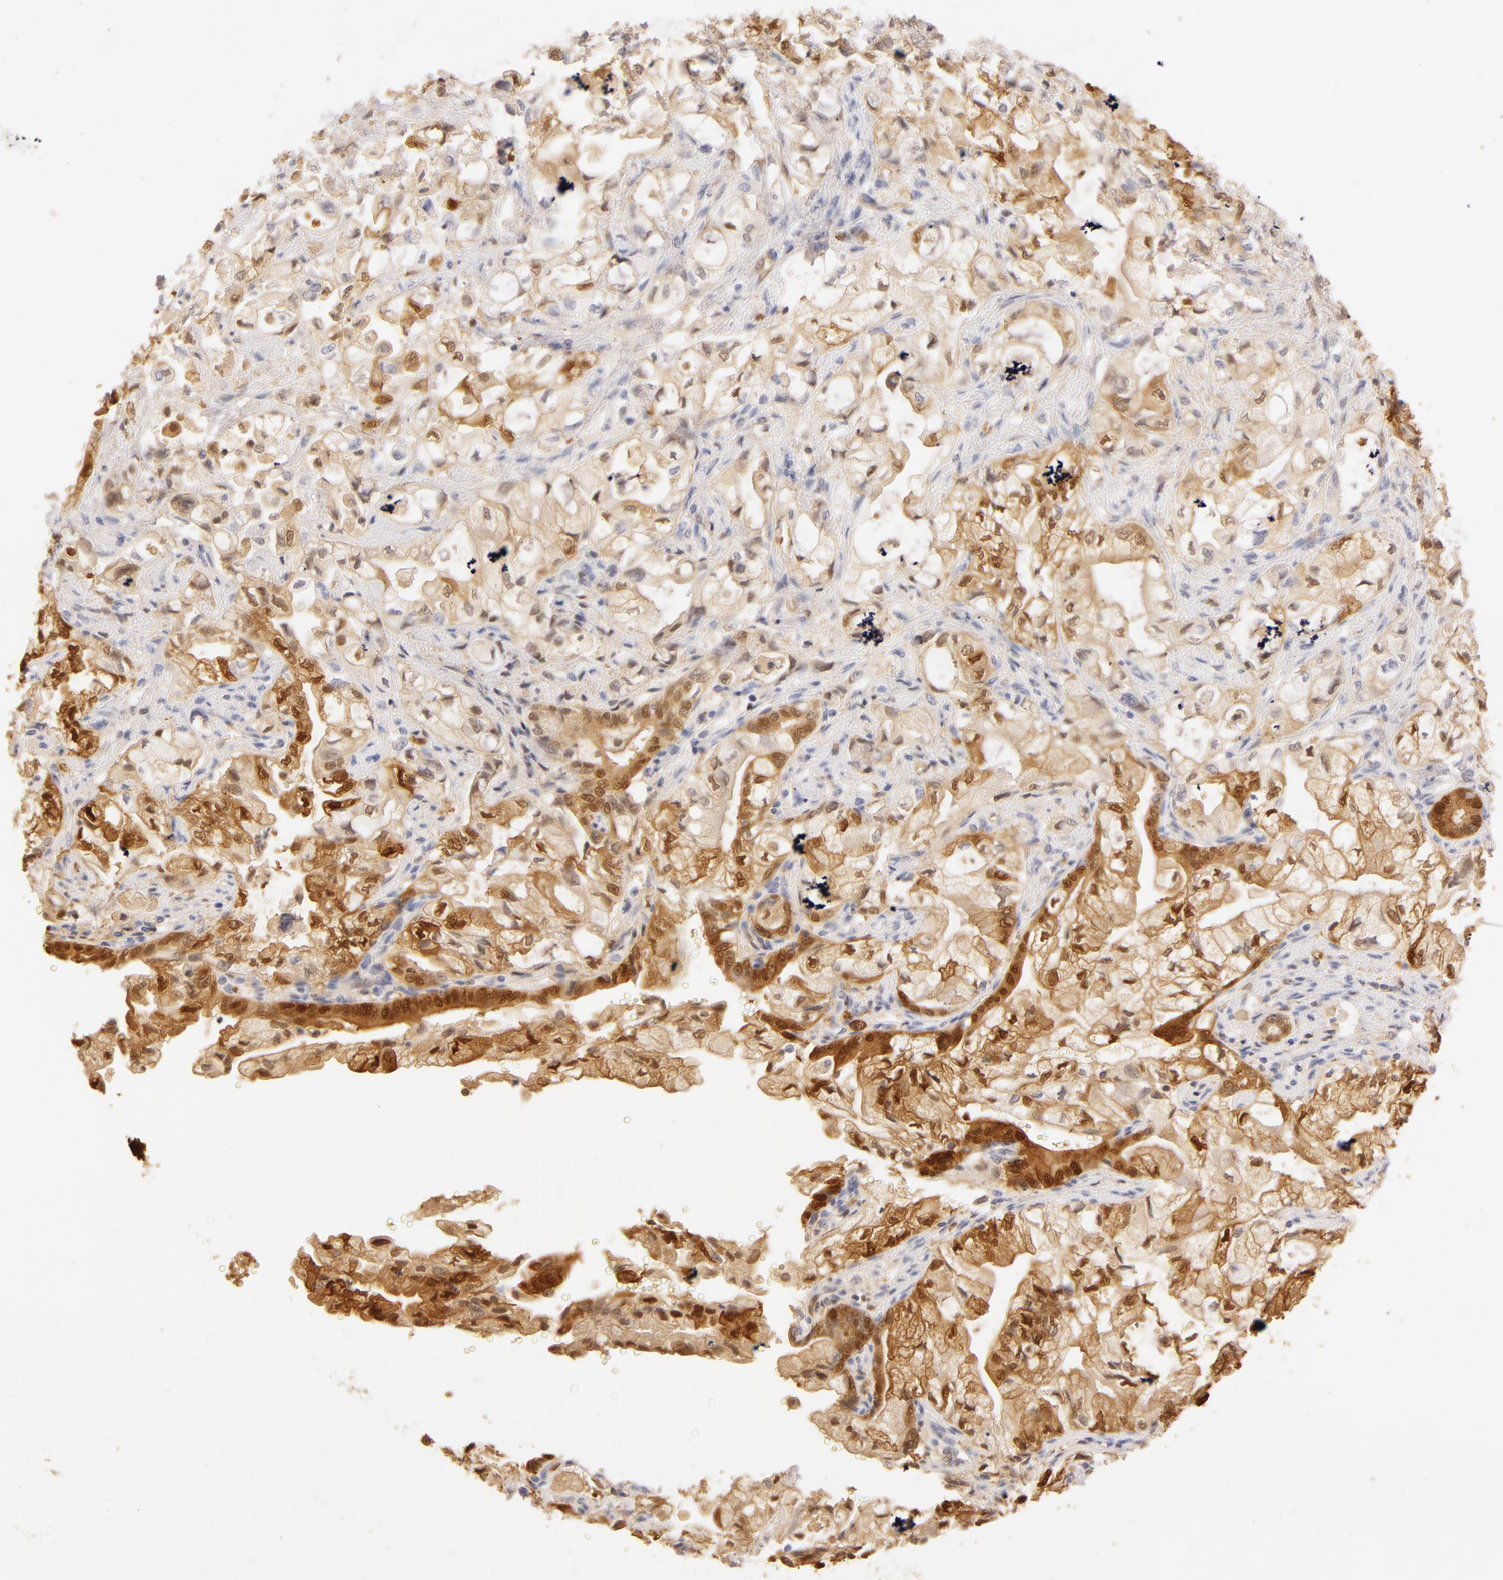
{"staining": {"intensity": "weak", "quantity": "25%-75%", "location": "nuclear"}, "tissue": "pancreatic cancer", "cell_type": "Tumor cells", "image_type": "cancer", "snomed": [{"axis": "morphology", "description": "Adenocarcinoma, NOS"}, {"axis": "topography", "description": "Pancreas"}], "caption": "Immunohistochemistry (IHC) photomicrograph of human pancreatic adenocarcinoma stained for a protein (brown), which demonstrates low levels of weak nuclear expression in approximately 25%-75% of tumor cells.", "gene": "CA2", "patient": {"sex": "male", "age": 79}}